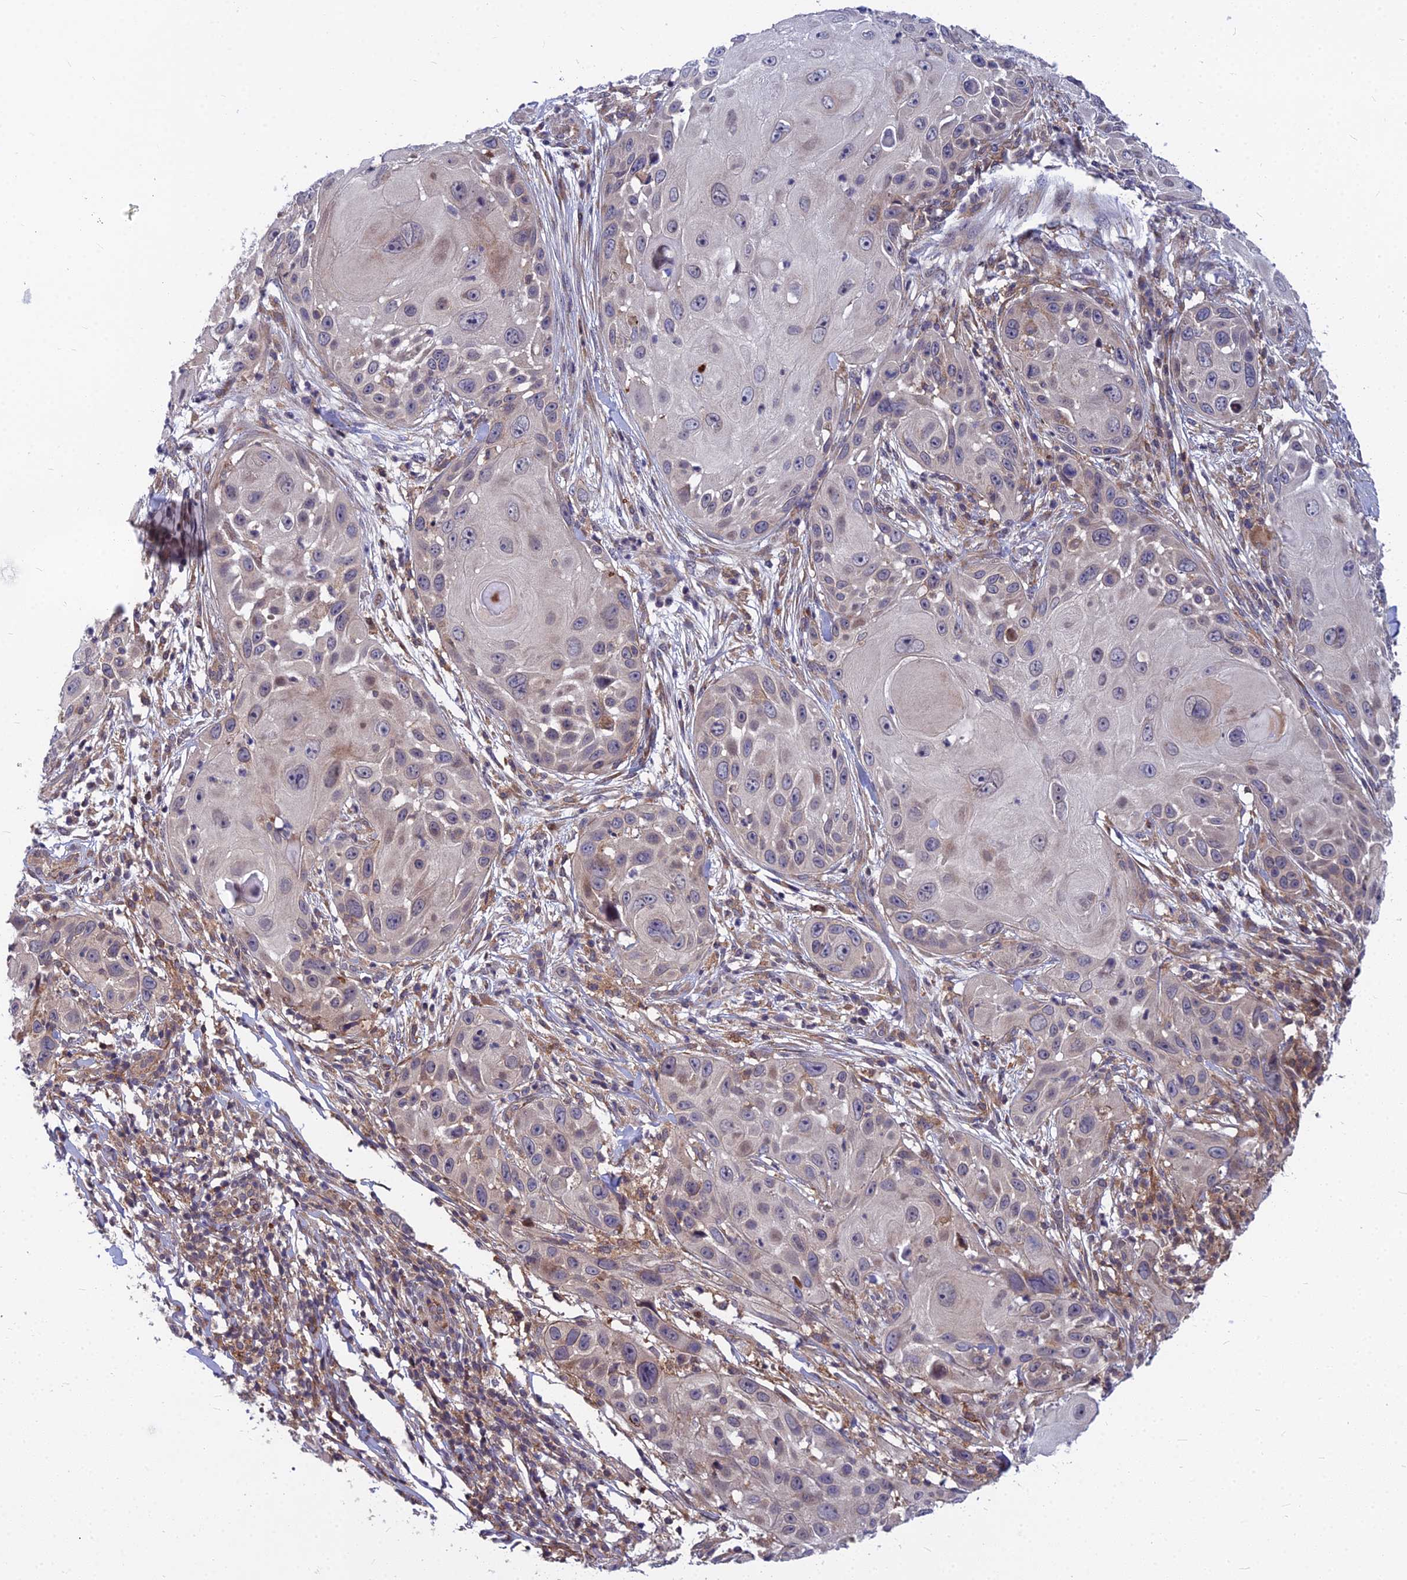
{"staining": {"intensity": "weak", "quantity": "<25%", "location": "cytoplasmic/membranous"}, "tissue": "skin cancer", "cell_type": "Tumor cells", "image_type": "cancer", "snomed": [{"axis": "morphology", "description": "Squamous cell carcinoma, NOS"}, {"axis": "topography", "description": "Skin"}], "caption": "Tumor cells are negative for protein expression in human skin cancer (squamous cell carcinoma).", "gene": "COMMD2", "patient": {"sex": "female", "age": 44}}